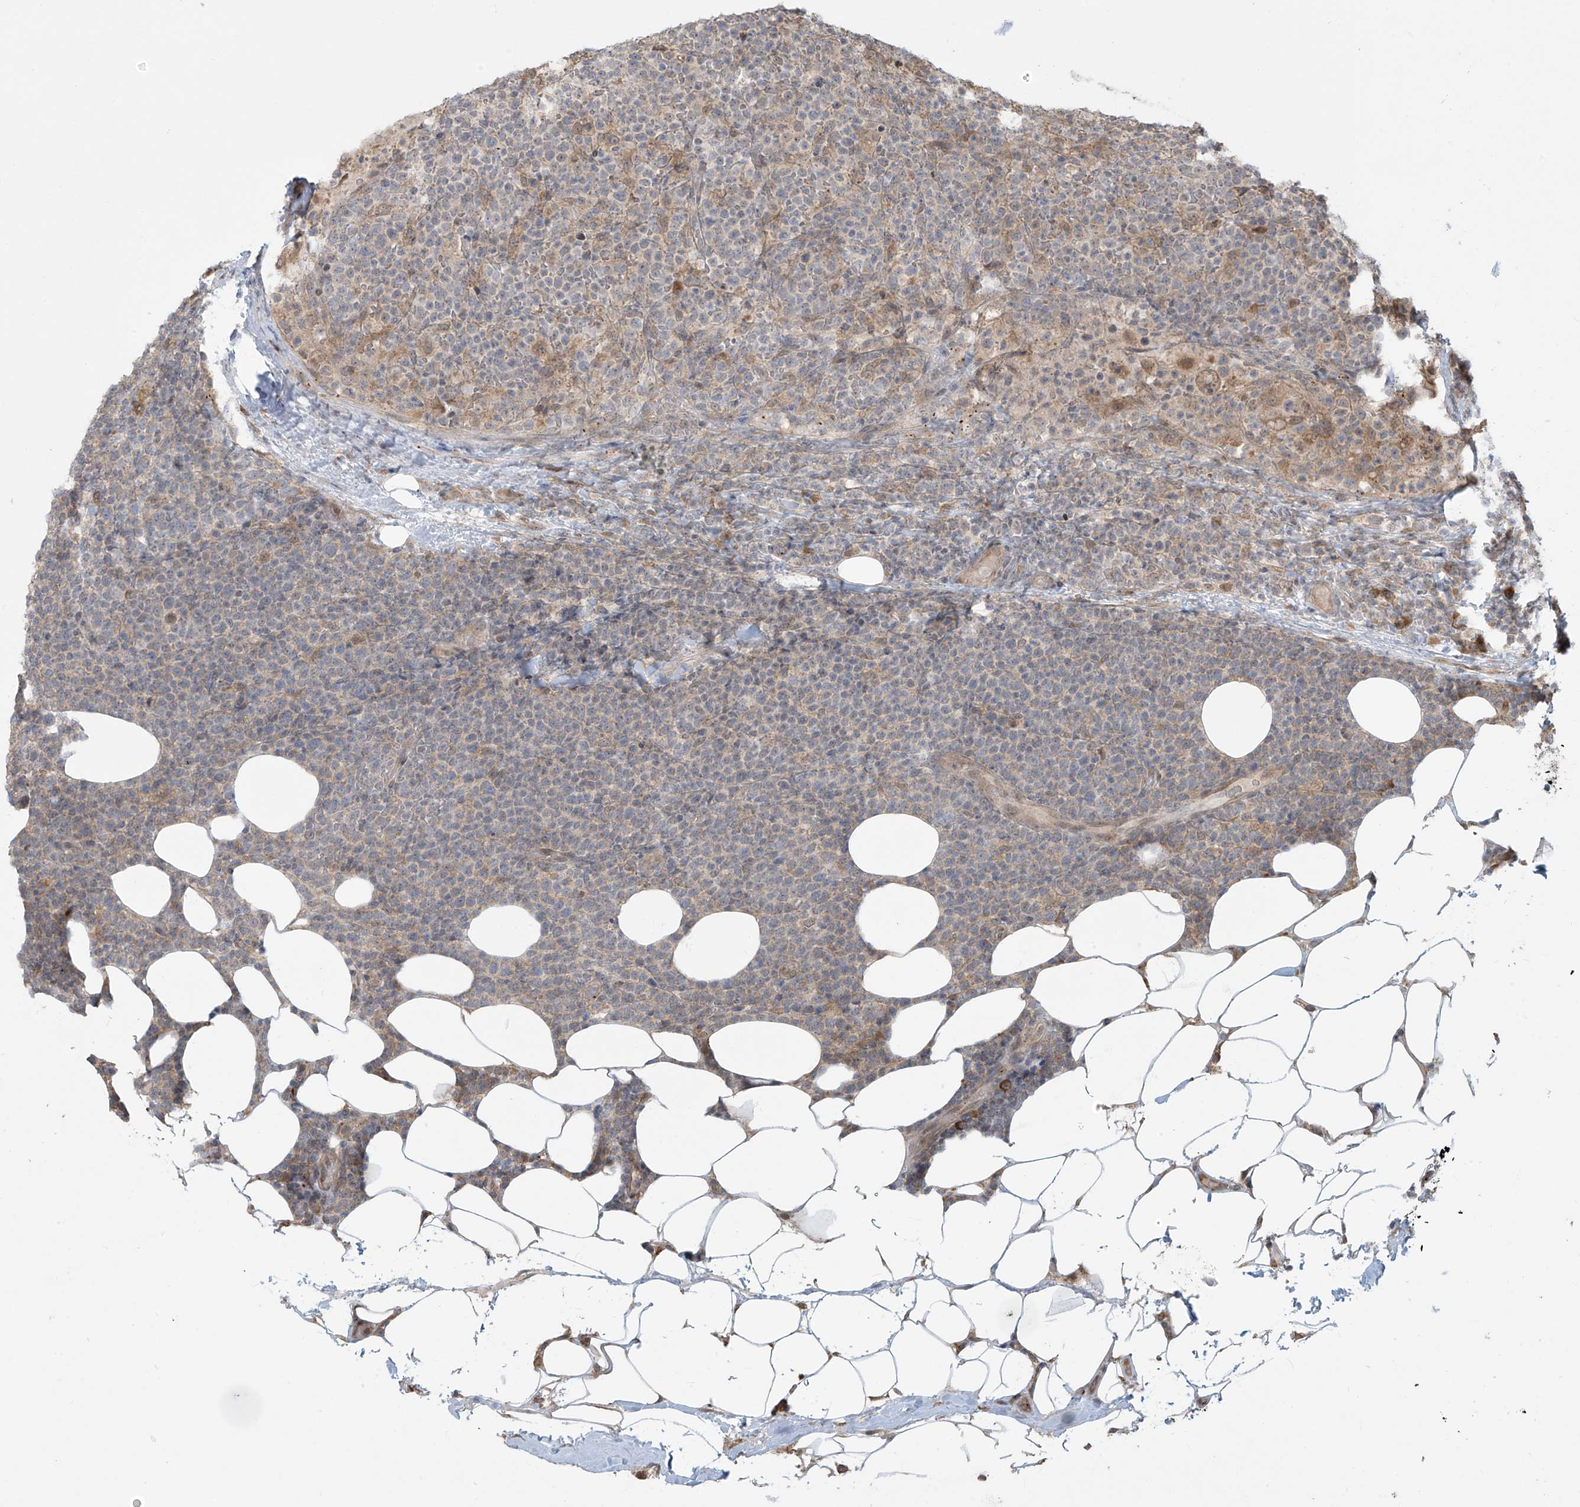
{"staining": {"intensity": "negative", "quantity": "none", "location": "none"}, "tissue": "lymphoma", "cell_type": "Tumor cells", "image_type": "cancer", "snomed": [{"axis": "morphology", "description": "Malignant lymphoma, non-Hodgkin's type, High grade"}, {"axis": "topography", "description": "Lymph node"}], "caption": "An immunohistochemistry (IHC) histopathology image of high-grade malignant lymphoma, non-Hodgkin's type is shown. There is no staining in tumor cells of high-grade malignant lymphoma, non-Hodgkin's type.", "gene": "PLEKHM3", "patient": {"sex": "male", "age": 61}}